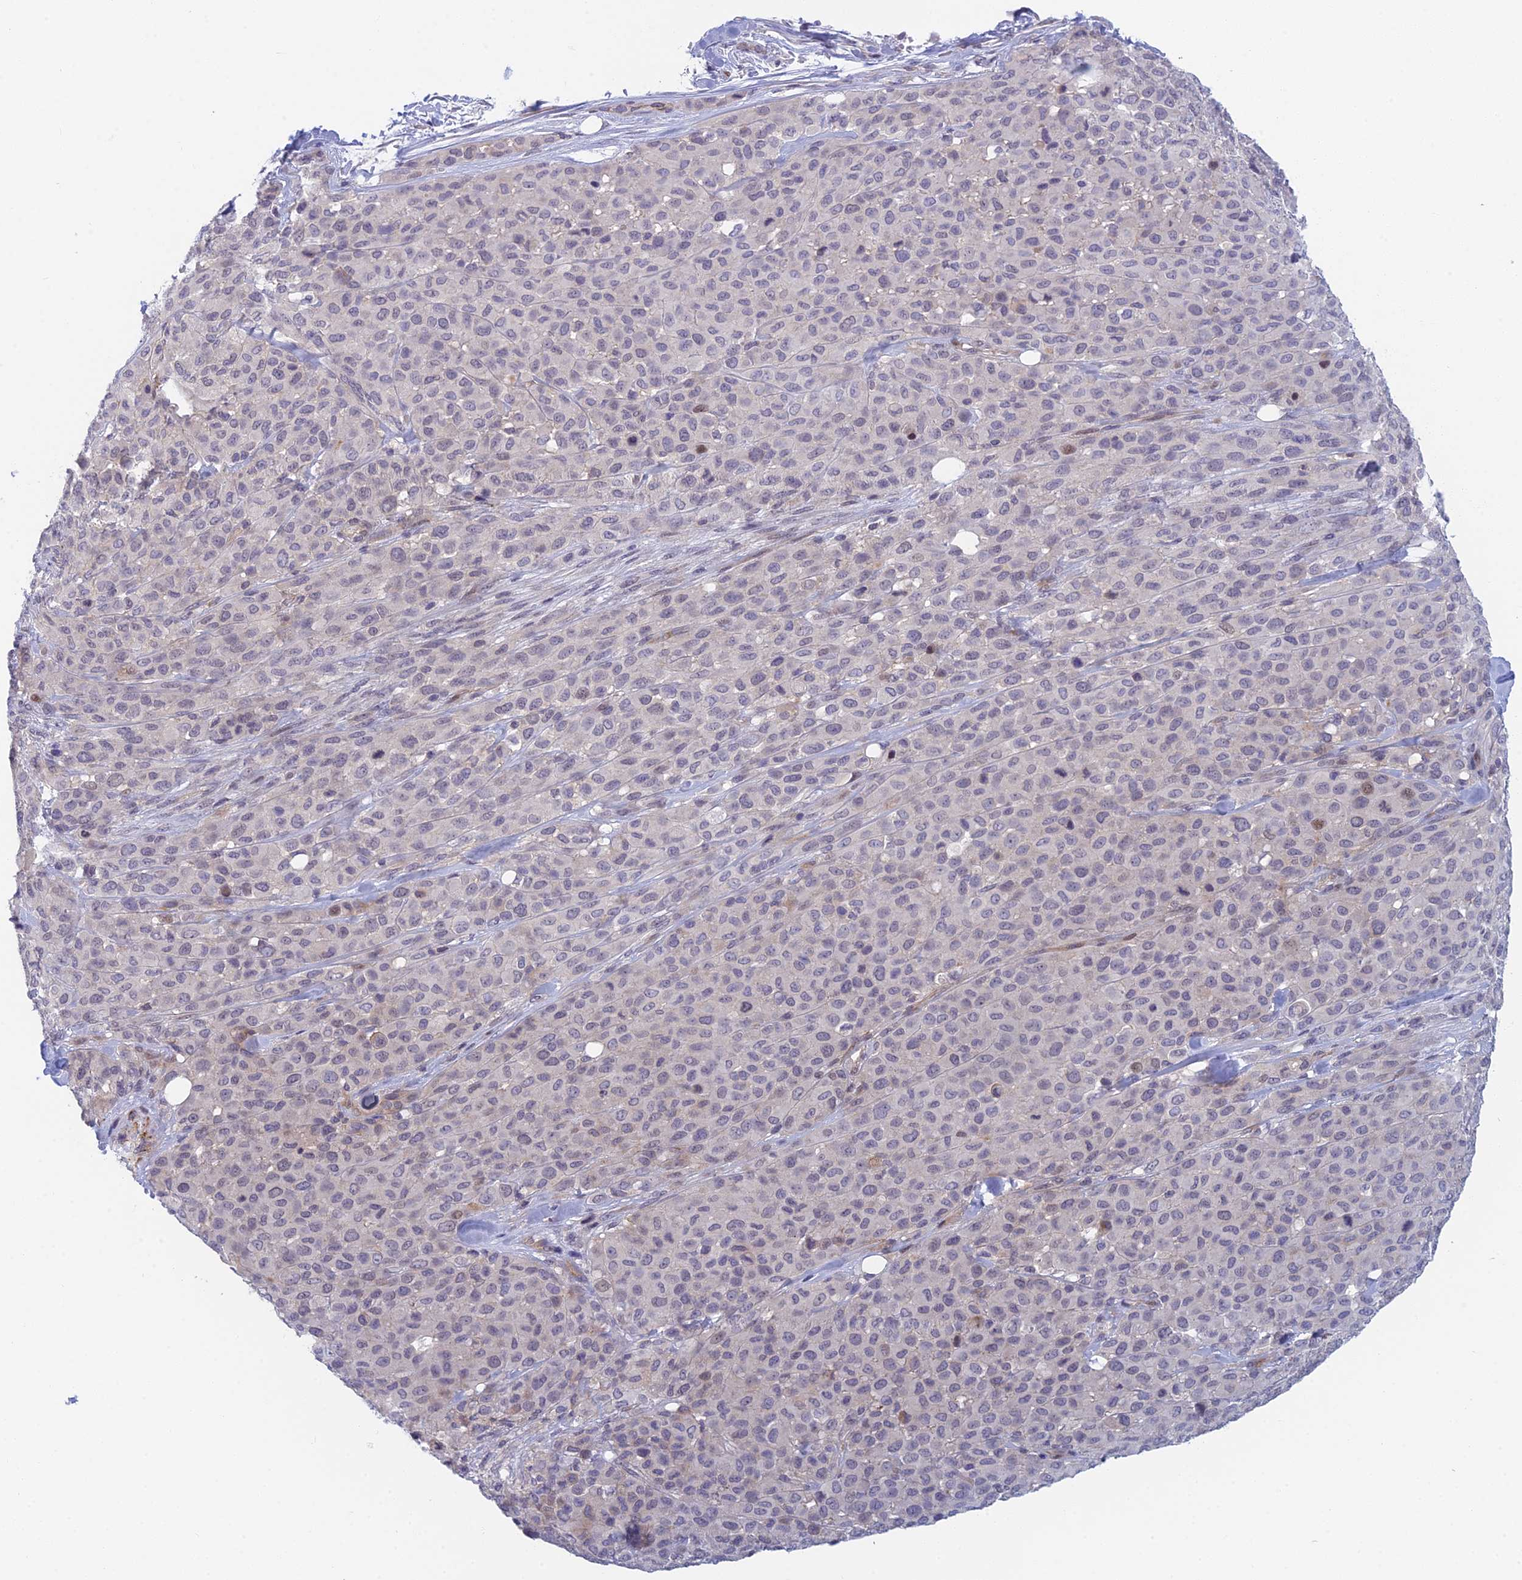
{"staining": {"intensity": "negative", "quantity": "none", "location": "none"}, "tissue": "melanoma", "cell_type": "Tumor cells", "image_type": "cancer", "snomed": [{"axis": "morphology", "description": "Malignant melanoma, Metastatic site"}, {"axis": "topography", "description": "Skin"}], "caption": "Melanoma was stained to show a protein in brown. There is no significant expression in tumor cells.", "gene": "PPP1R26", "patient": {"sex": "female", "age": 81}}